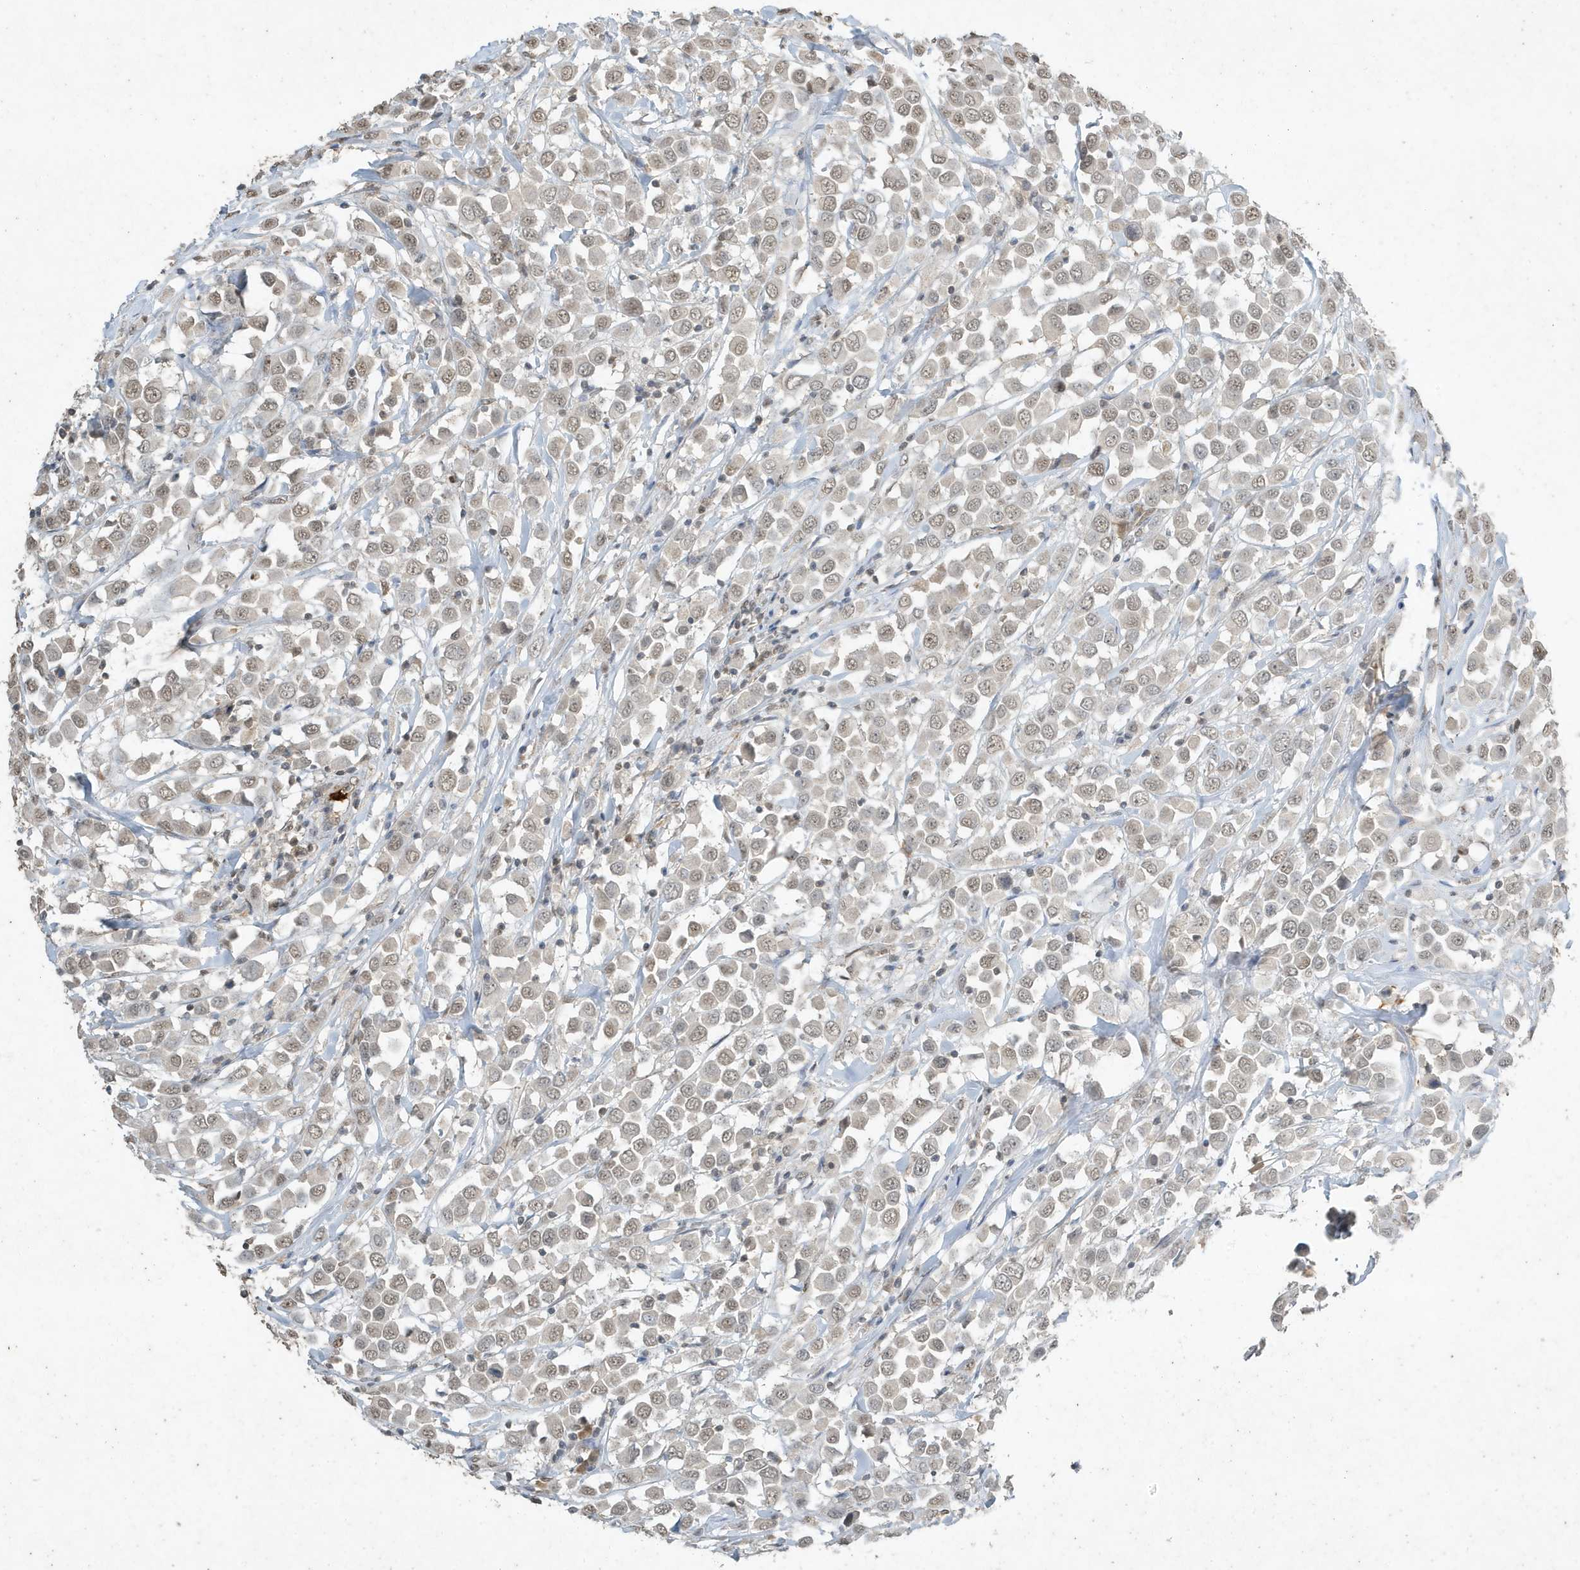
{"staining": {"intensity": "weak", "quantity": "25%-75%", "location": "nuclear"}, "tissue": "breast cancer", "cell_type": "Tumor cells", "image_type": "cancer", "snomed": [{"axis": "morphology", "description": "Duct carcinoma"}, {"axis": "topography", "description": "Breast"}], "caption": "Breast cancer (intraductal carcinoma) tissue exhibits weak nuclear expression in approximately 25%-75% of tumor cells The protein of interest is stained brown, and the nuclei are stained in blue (DAB IHC with brightfield microscopy, high magnification).", "gene": "DEFA1", "patient": {"sex": "female", "age": 61}}